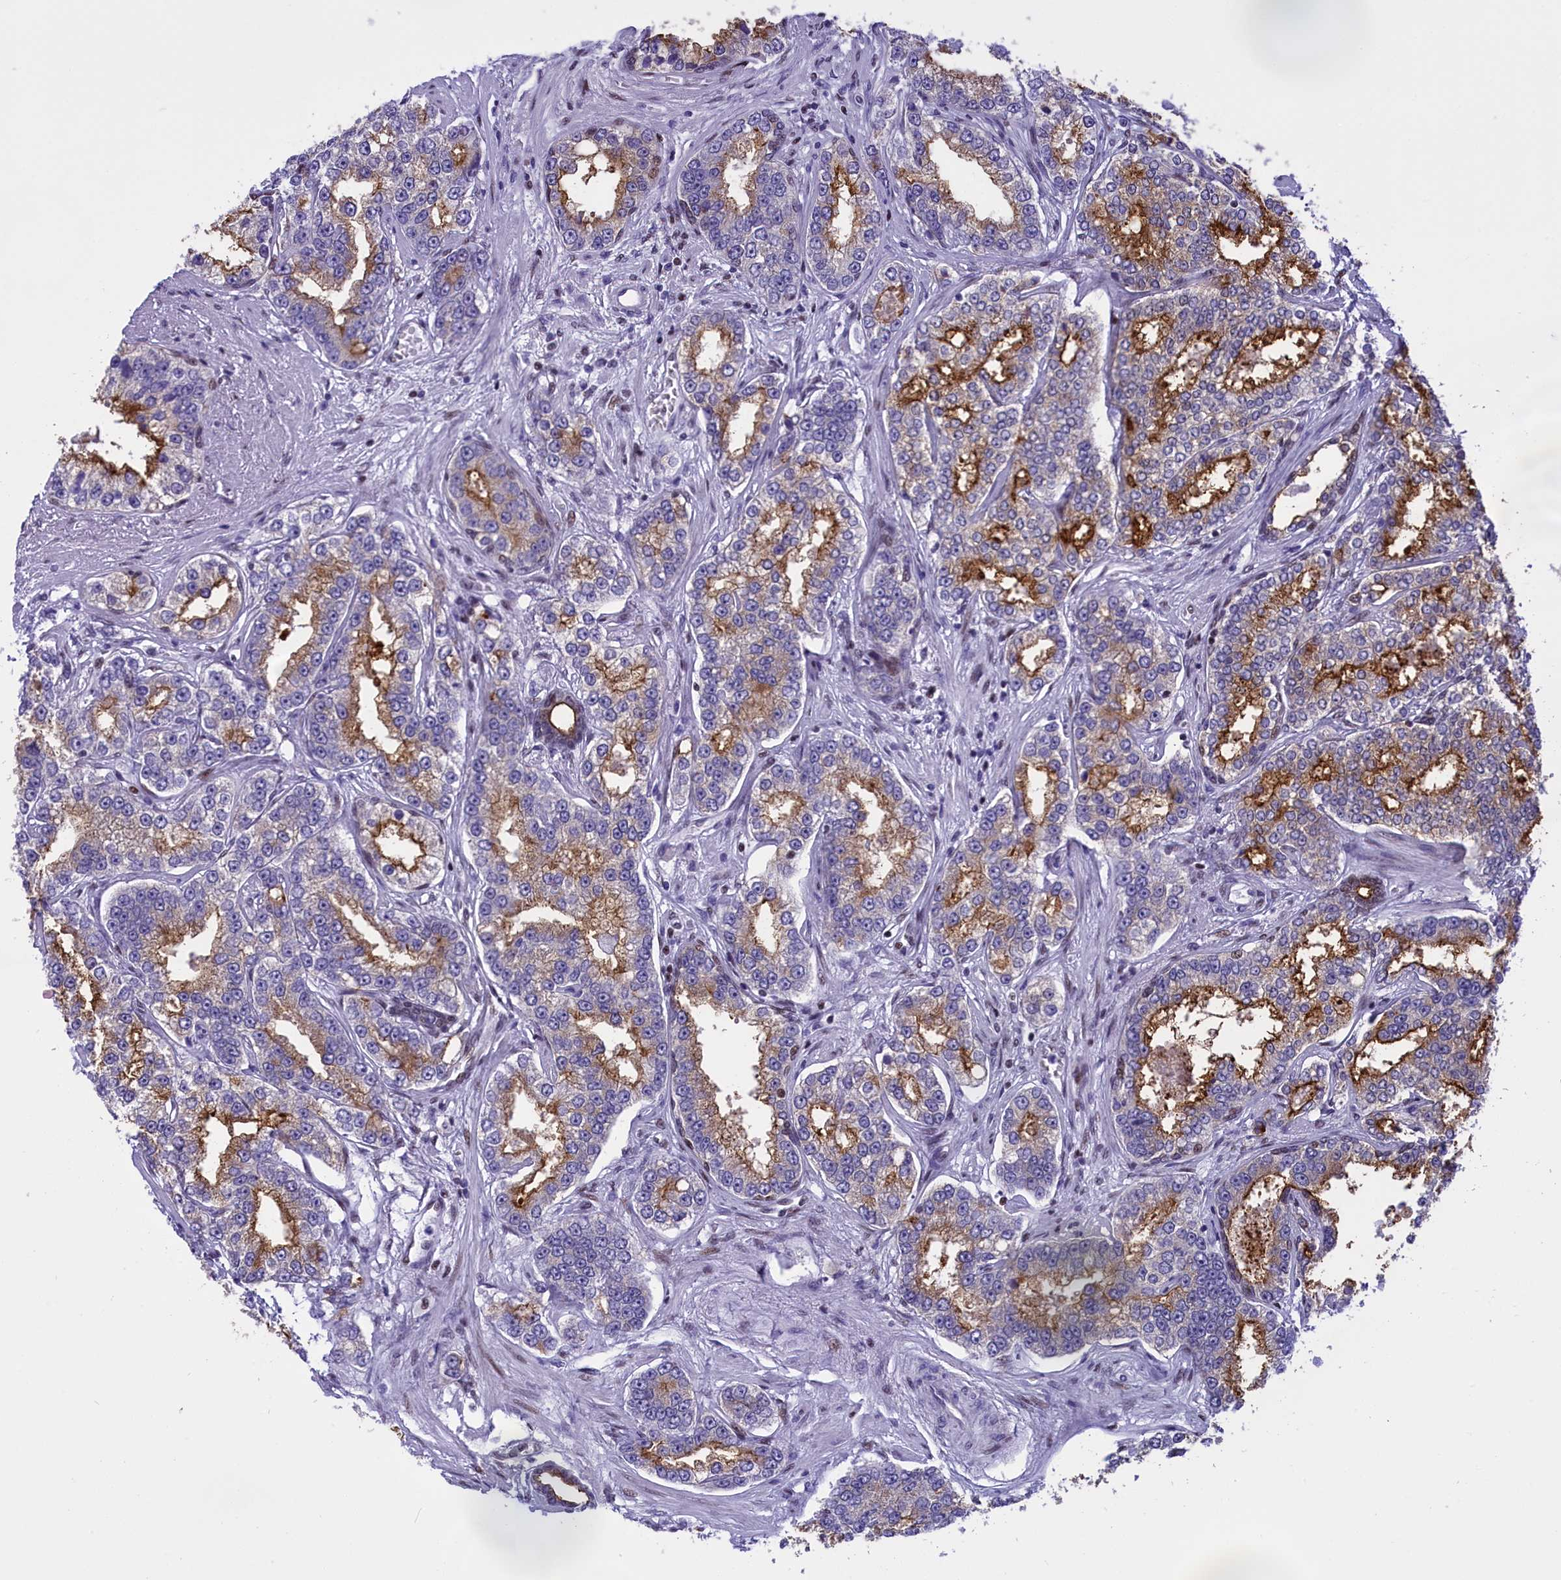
{"staining": {"intensity": "strong", "quantity": "25%-75%", "location": "cytoplasmic/membranous"}, "tissue": "prostate cancer", "cell_type": "Tumor cells", "image_type": "cancer", "snomed": [{"axis": "morphology", "description": "Normal tissue, NOS"}, {"axis": "morphology", "description": "Adenocarcinoma, High grade"}, {"axis": "topography", "description": "Prostate"}], "caption": "Human prostate adenocarcinoma (high-grade) stained with a brown dye exhibits strong cytoplasmic/membranous positive expression in approximately 25%-75% of tumor cells.", "gene": "SPIRE2", "patient": {"sex": "male", "age": 83}}